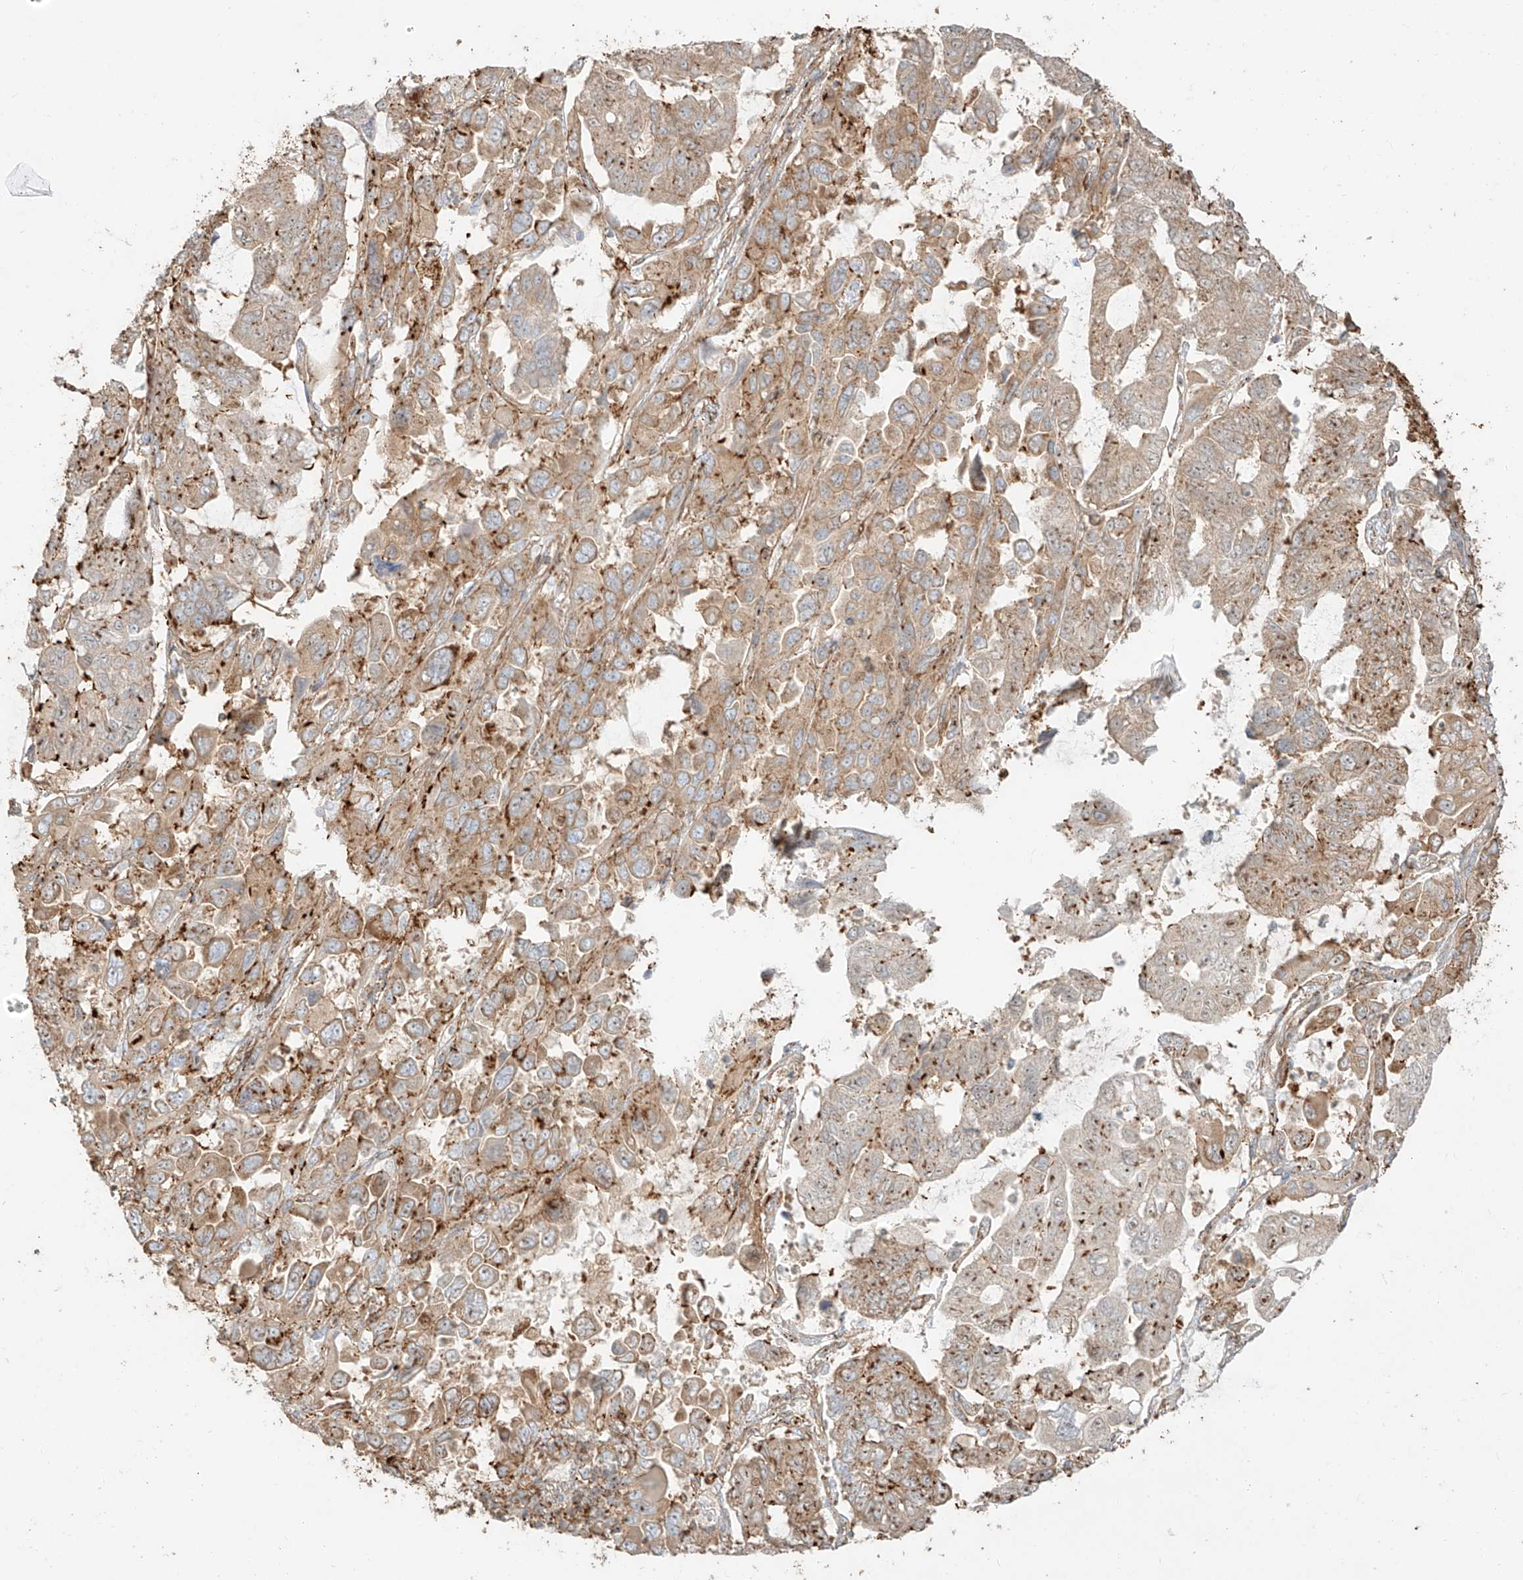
{"staining": {"intensity": "moderate", "quantity": ">75%", "location": "cytoplasmic/membranous"}, "tissue": "lung cancer", "cell_type": "Tumor cells", "image_type": "cancer", "snomed": [{"axis": "morphology", "description": "Adenocarcinoma, NOS"}, {"axis": "topography", "description": "Lung"}], "caption": "The histopathology image reveals a brown stain indicating the presence of a protein in the cytoplasmic/membranous of tumor cells in adenocarcinoma (lung). (DAB IHC with brightfield microscopy, high magnification).", "gene": "SNX9", "patient": {"sex": "male", "age": 64}}